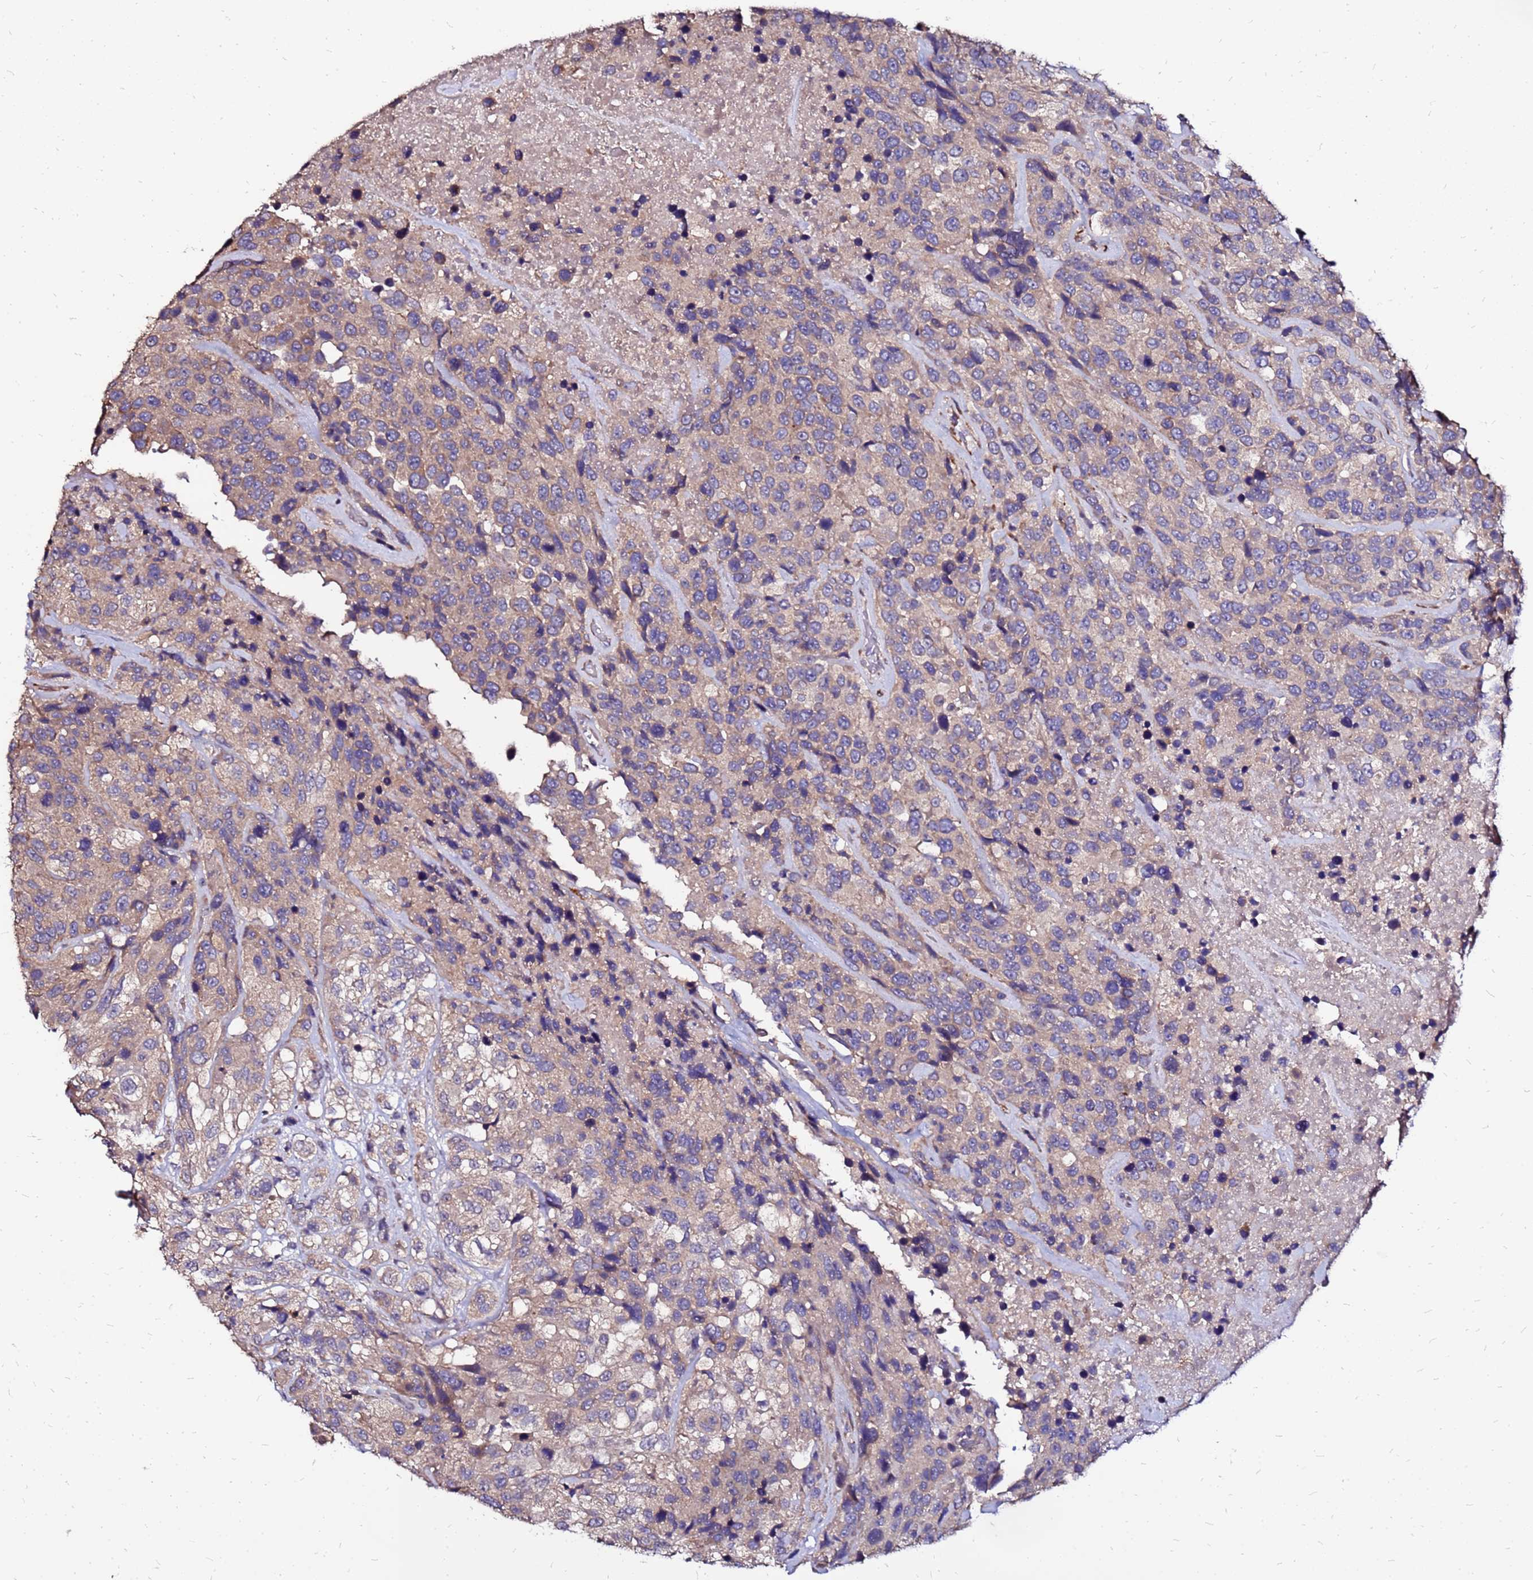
{"staining": {"intensity": "moderate", "quantity": "25%-75%", "location": "cytoplasmic/membranous"}, "tissue": "urothelial cancer", "cell_type": "Tumor cells", "image_type": "cancer", "snomed": [{"axis": "morphology", "description": "Urothelial carcinoma, High grade"}, {"axis": "topography", "description": "Urinary bladder"}], "caption": "Urothelial cancer tissue reveals moderate cytoplasmic/membranous expression in approximately 25%-75% of tumor cells", "gene": "ARHGEF5", "patient": {"sex": "male", "age": 56}}